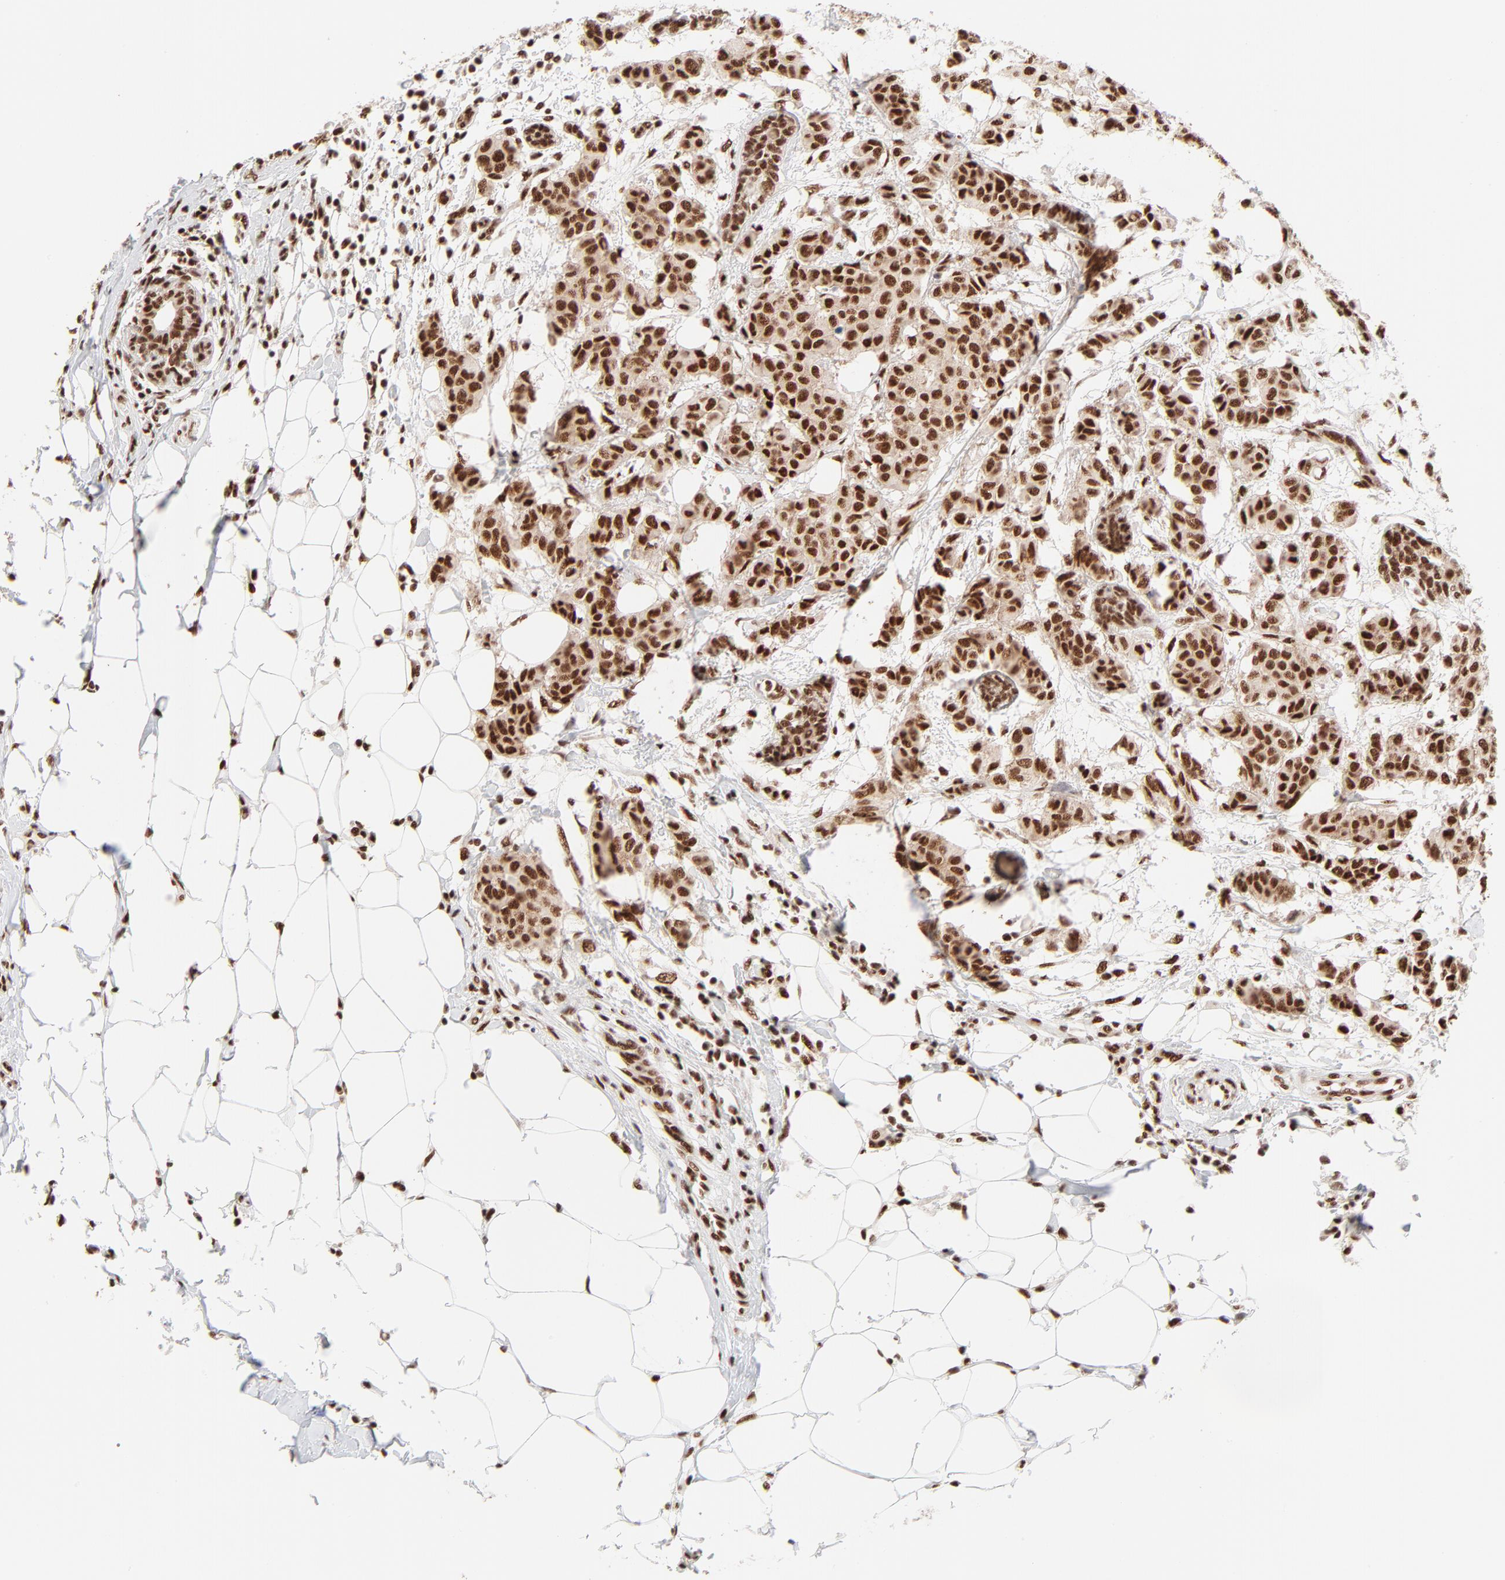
{"staining": {"intensity": "strong", "quantity": ">75%", "location": "nuclear"}, "tissue": "breast cancer", "cell_type": "Tumor cells", "image_type": "cancer", "snomed": [{"axis": "morphology", "description": "Duct carcinoma"}, {"axis": "topography", "description": "Breast"}], "caption": "Protein staining by immunohistochemistry (IHC) shows strong nuclear positivity in about >75% of tumor cells in breast infiltrating ductal carcinoma.", "gene": "TARDBP", "patient": {"sex": "female", "age": 40}}